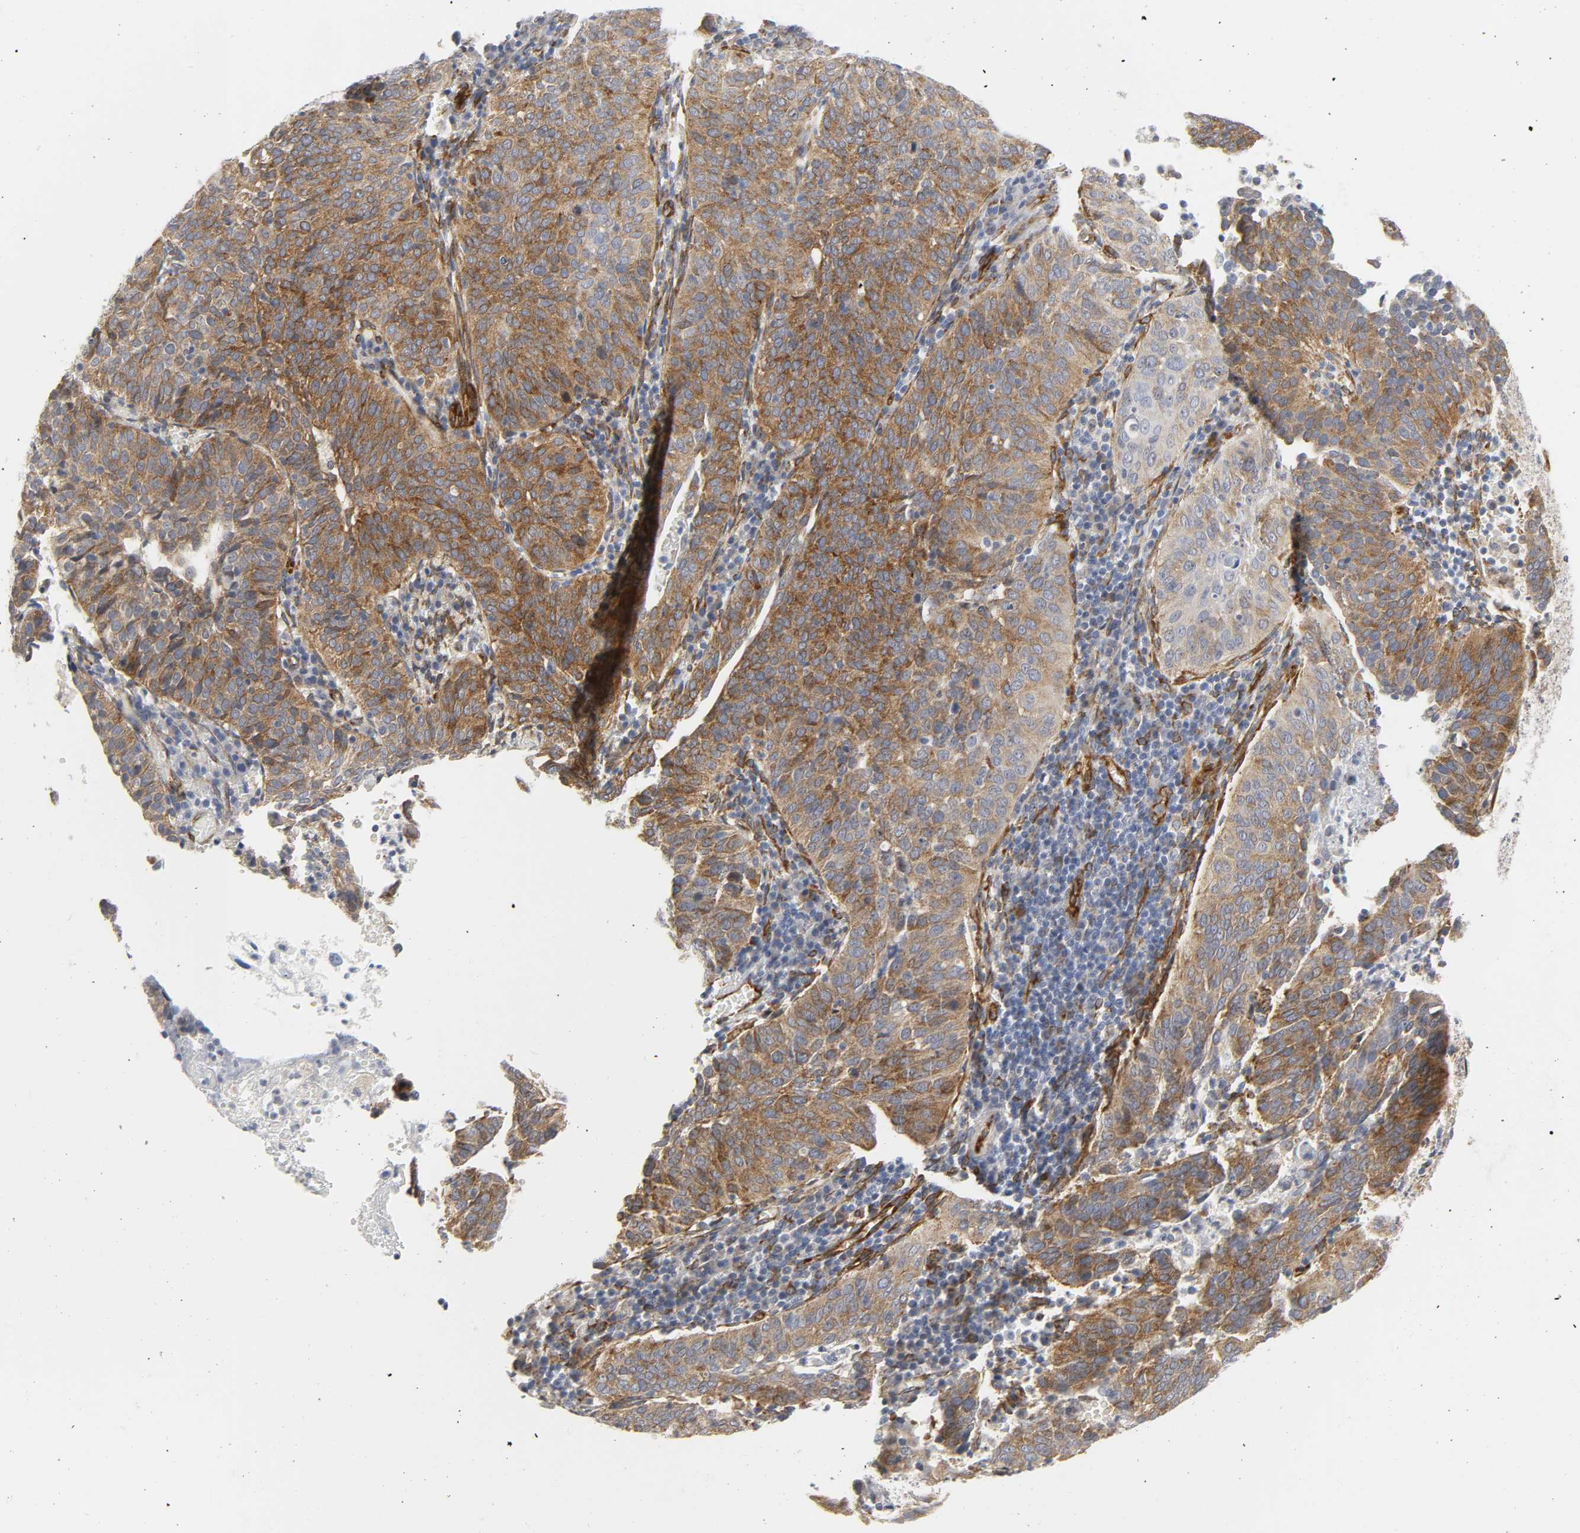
{"staining": {"intensity": "moderate", "quantity": ">75%", "location": "cytoplasmic/membranous"}, "tissue": "cervical cancer", "cell_type": "Tumor cells", "image_type": "cancer", "snomed": [{"axis": "morphology", "description": "Squamous cell carcinoma, NOS"}, {"axis": "topography", "description": "Cervix"}], "caption": "Moderate cytoplasmic/membranous expression is present in approximately >75% of tumor cells in cervical squamous cell carcinoma. Using DAB (3,3'-diaminobenzidine) (brown) and hematoxylin (blue) stains, captured at high magnification using brightfield microscopy.", "gene": "DOCK1", "patient": {"sex": "female", "age": 39}}